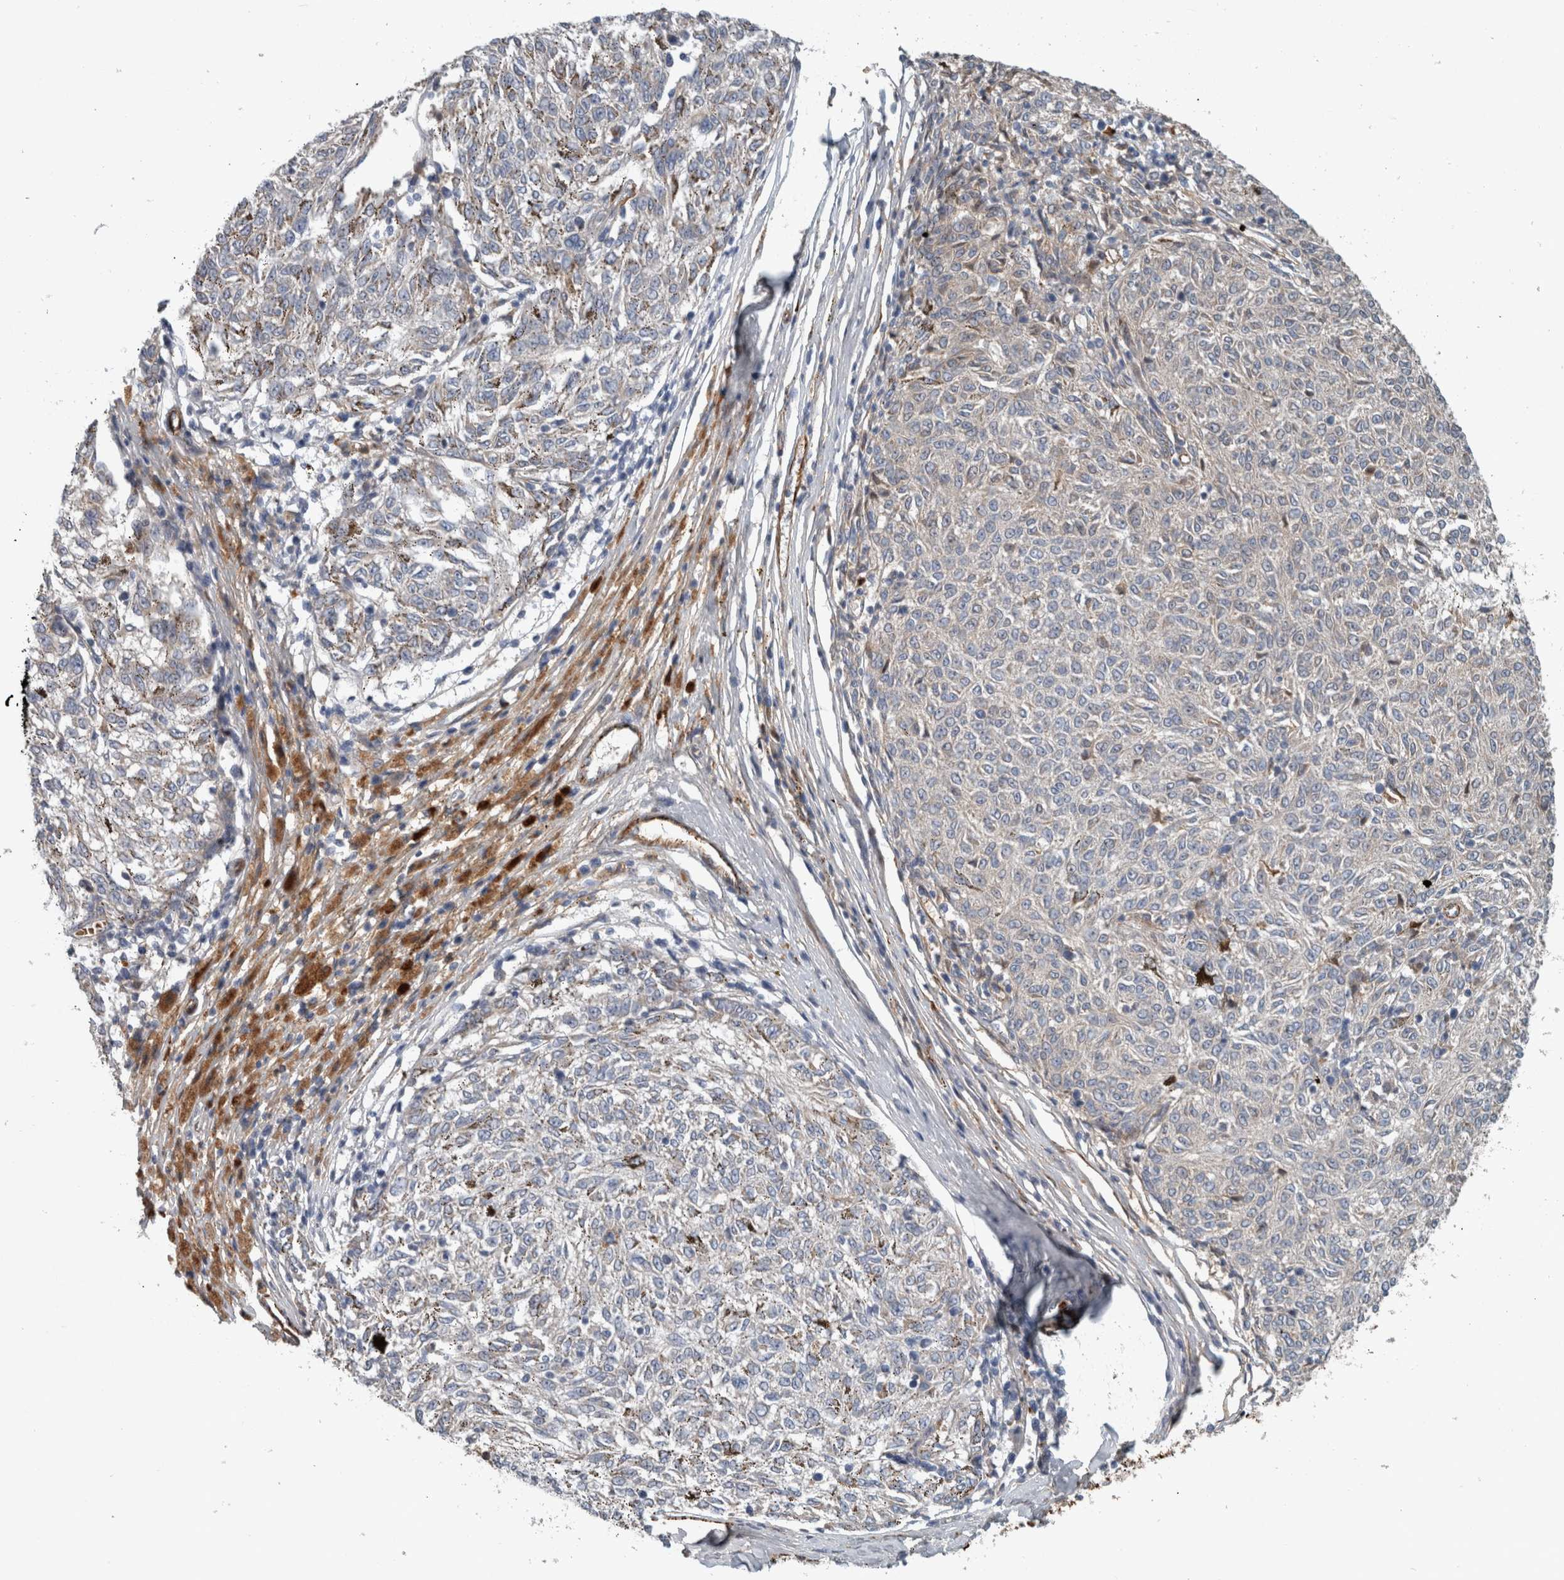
{"staining": {"intensity": "negative", "quantity": "none", "location": "none"}, "tissue": "melanoma", "cell_type": "Tumor cells", "image_type": "cancer", "snomed": [{"axis": "morphology", "description": "Malignant melanoma, NOS"}, {"axis": "topography", "description": "Skin"}], "caption": "The image reveals no staining of tumor cells in melanoma. (DAB (3,3'-diaminobenzidine) immunohistochemistry (IHC) visualized using brightfield microscopy, high magnification).", "gene": "FN1", "patient": {"sex": "female", "age": 72}}